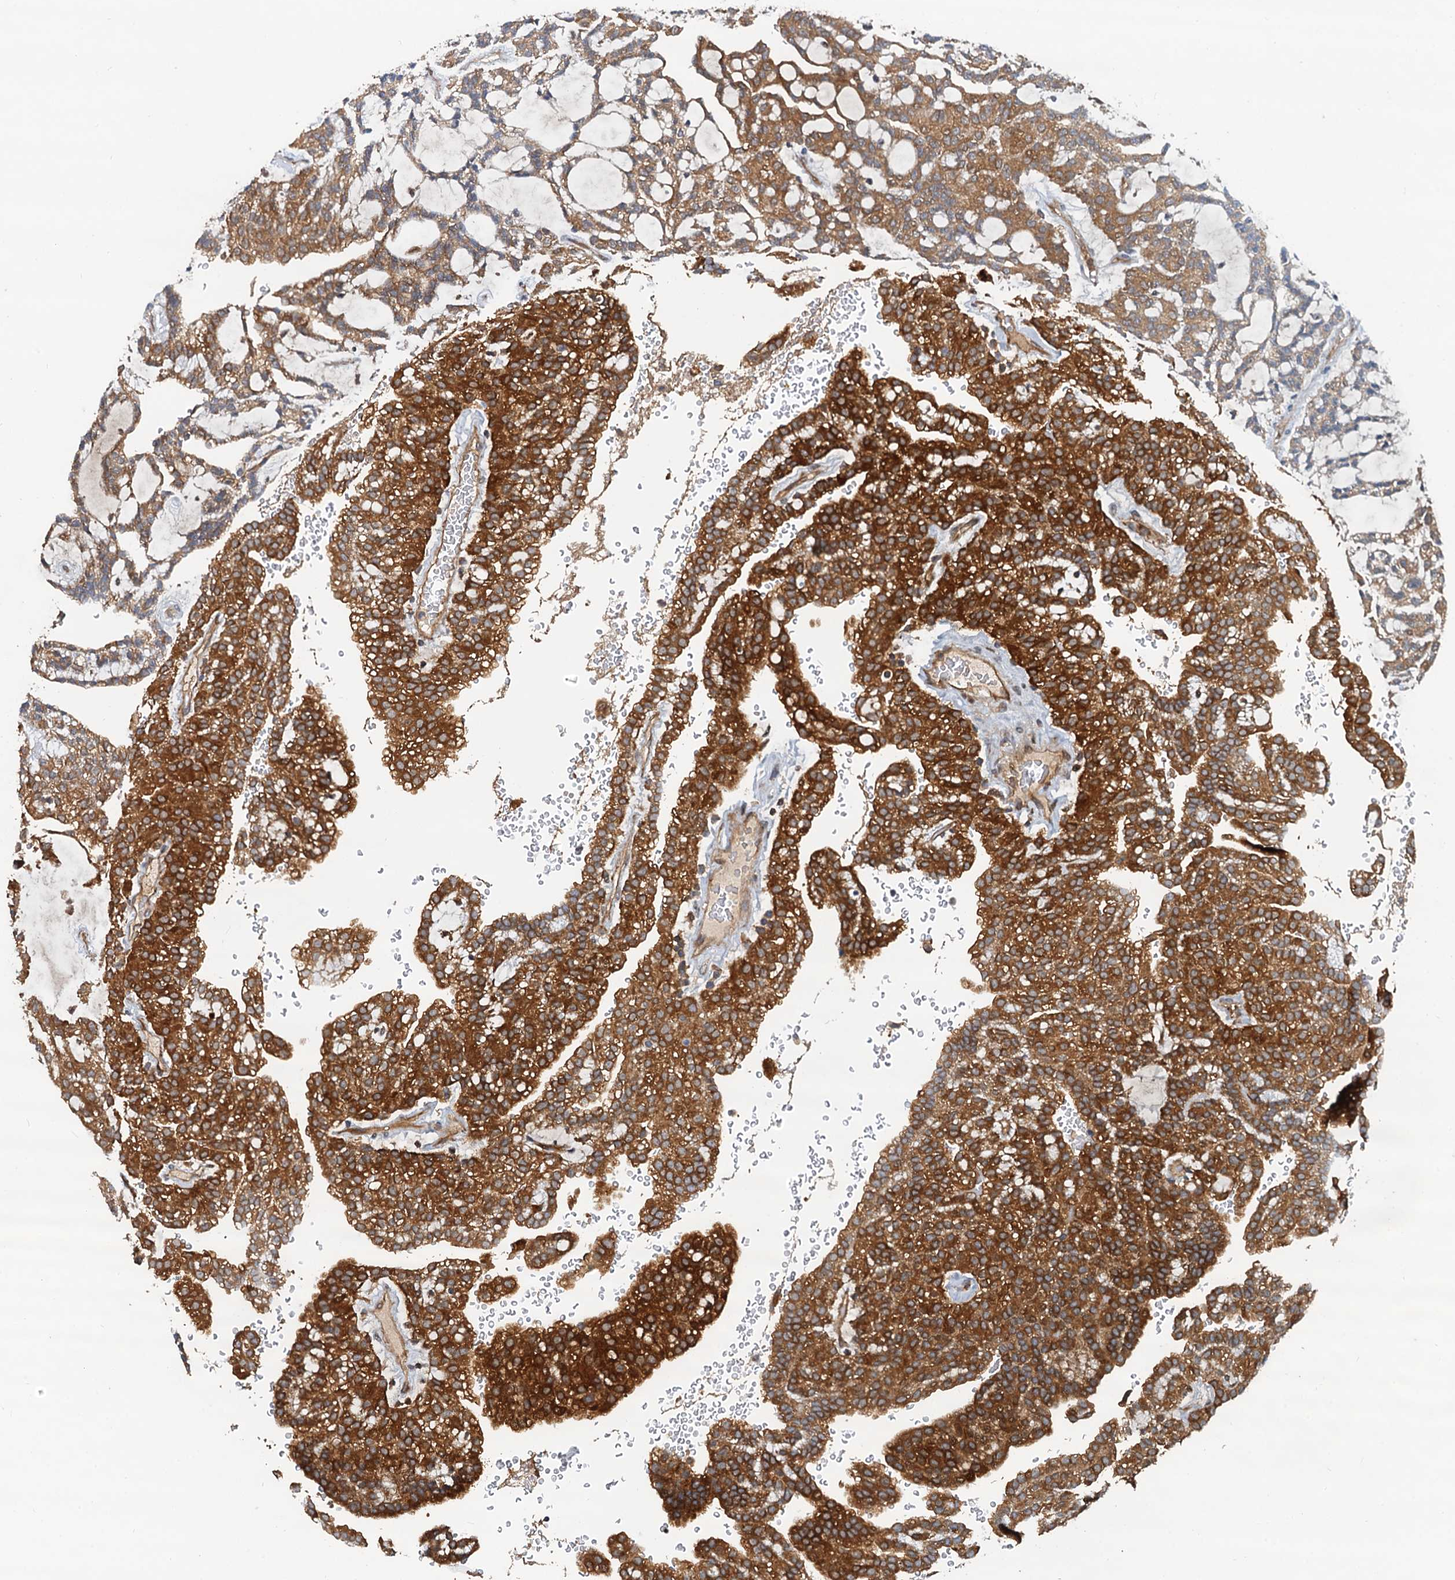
{"staining": {"intensity": "strong", "quantity": "25%-75%", "location": "cytoplasmic/membranous"}, "tissue": "renal cancer", "cell_type": "Tumor cells", "image_type": "cancer", "snomed": [{"axis": "morphology", "description": "Adenocarcinoma, NOS"}, {"axis": "topography", "description": "Kidney"}], "caption": "Renal cancer tissue demonstrates strong cytoplasmic/membranous staining in about 25%-75% of tumor cells", "gene": "AAGAB", "patient": {"sex": "male", "age": 63}}